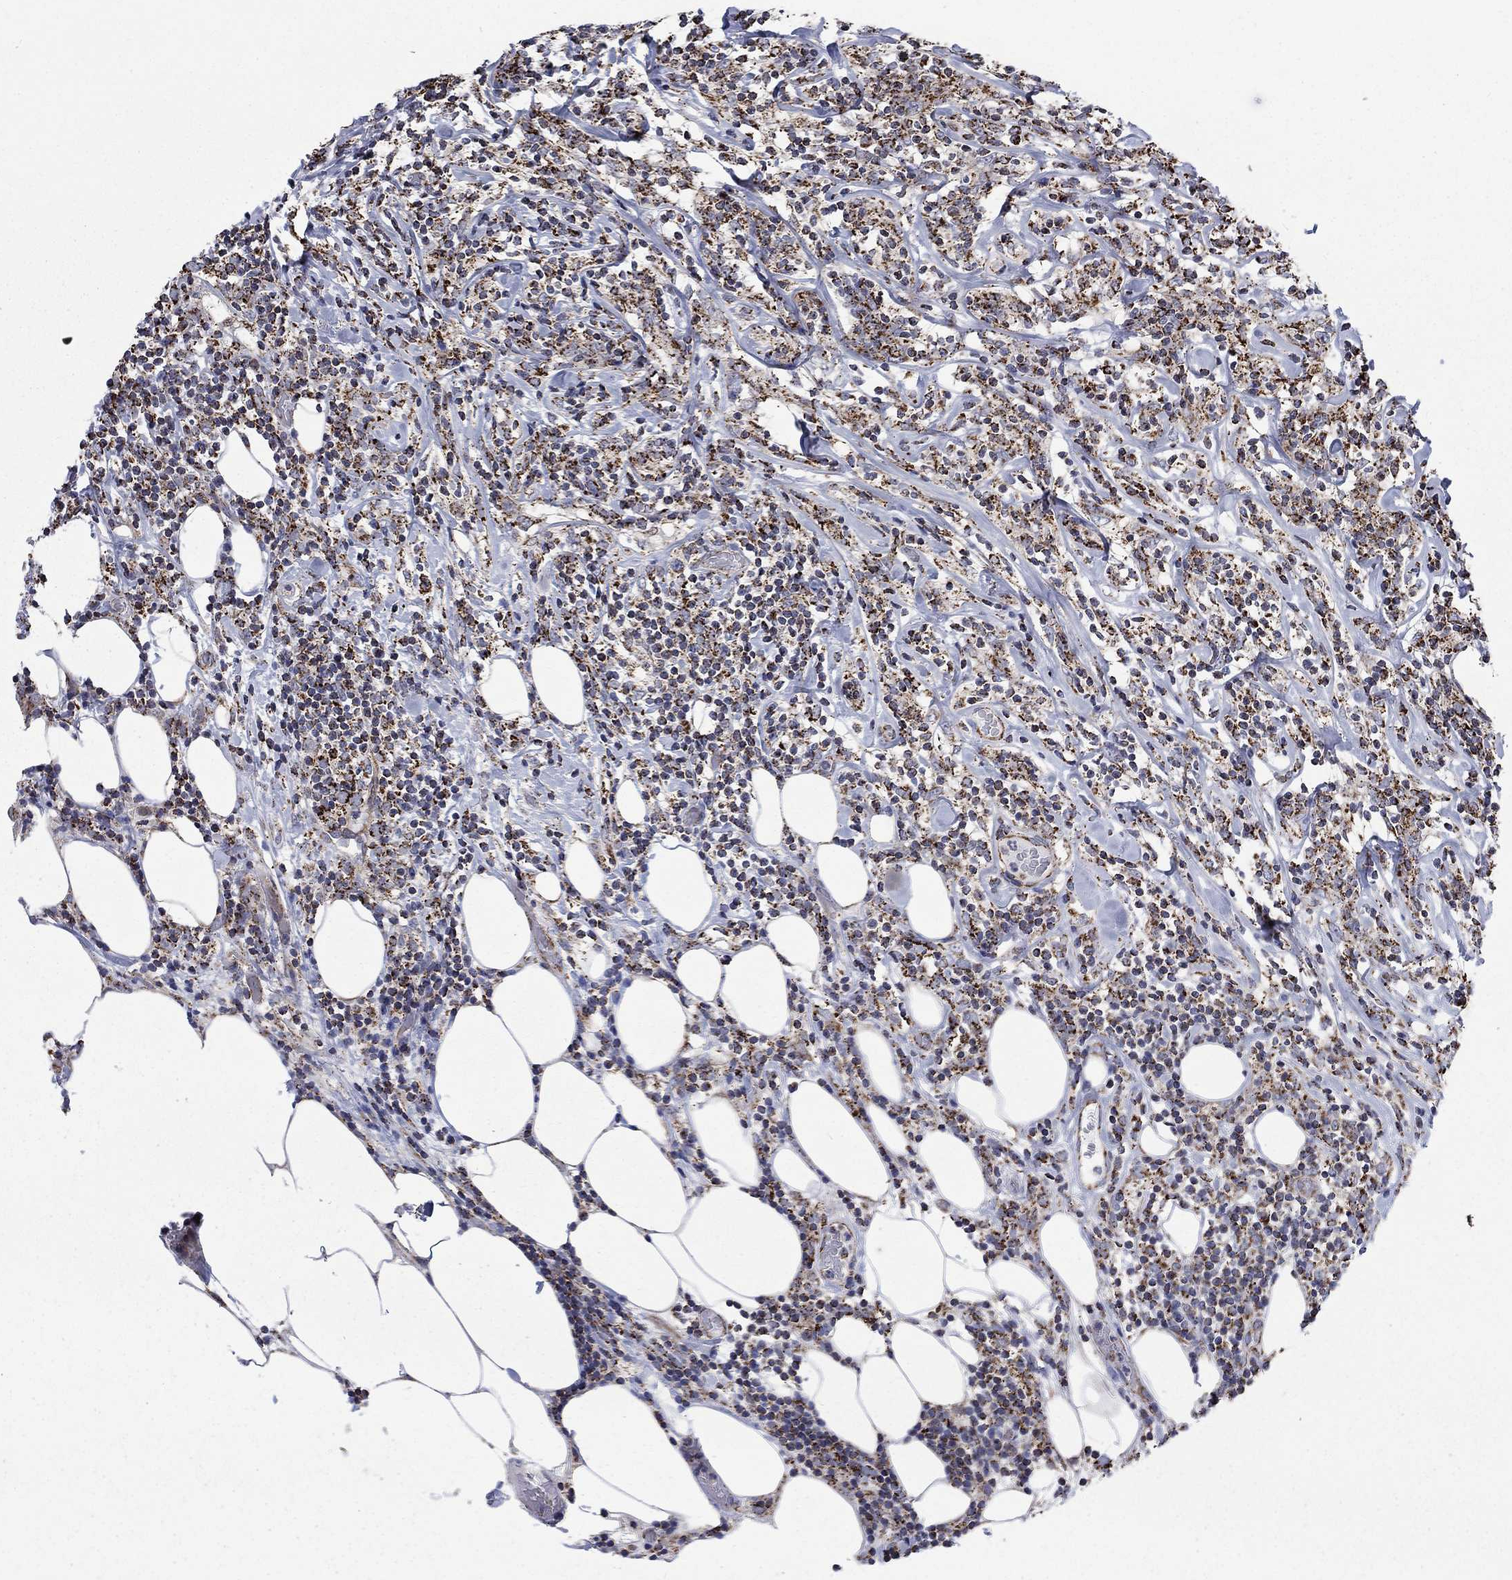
{"staining": {"intensity": "strong", "quantity": ">75%", "location": "cytoplasmic/membranous"}, "tissue": "lymphoma", "cell_type": "Tumor cells", "image_type": "cancer", "snomed": [{"axis": "morphology", "description": "Malignant lymphoma, non-Hodgkin's type, High grade"}, {"axis": "topography", "description": "Lymph node"}], "caption": "Immunohistochemistry (IHC) histopathology image of neoplastic tissue: lymphoma stained using immunohistochemistry (IHC) reveals high levels of strong protein expression localized specifically in the cytoplasmic/membranous of tumor cells, appearing as a cytoplasmic/membranous brown color.", "gene": "MOAP1", "patient": {"sex": "female", "age": 84}}